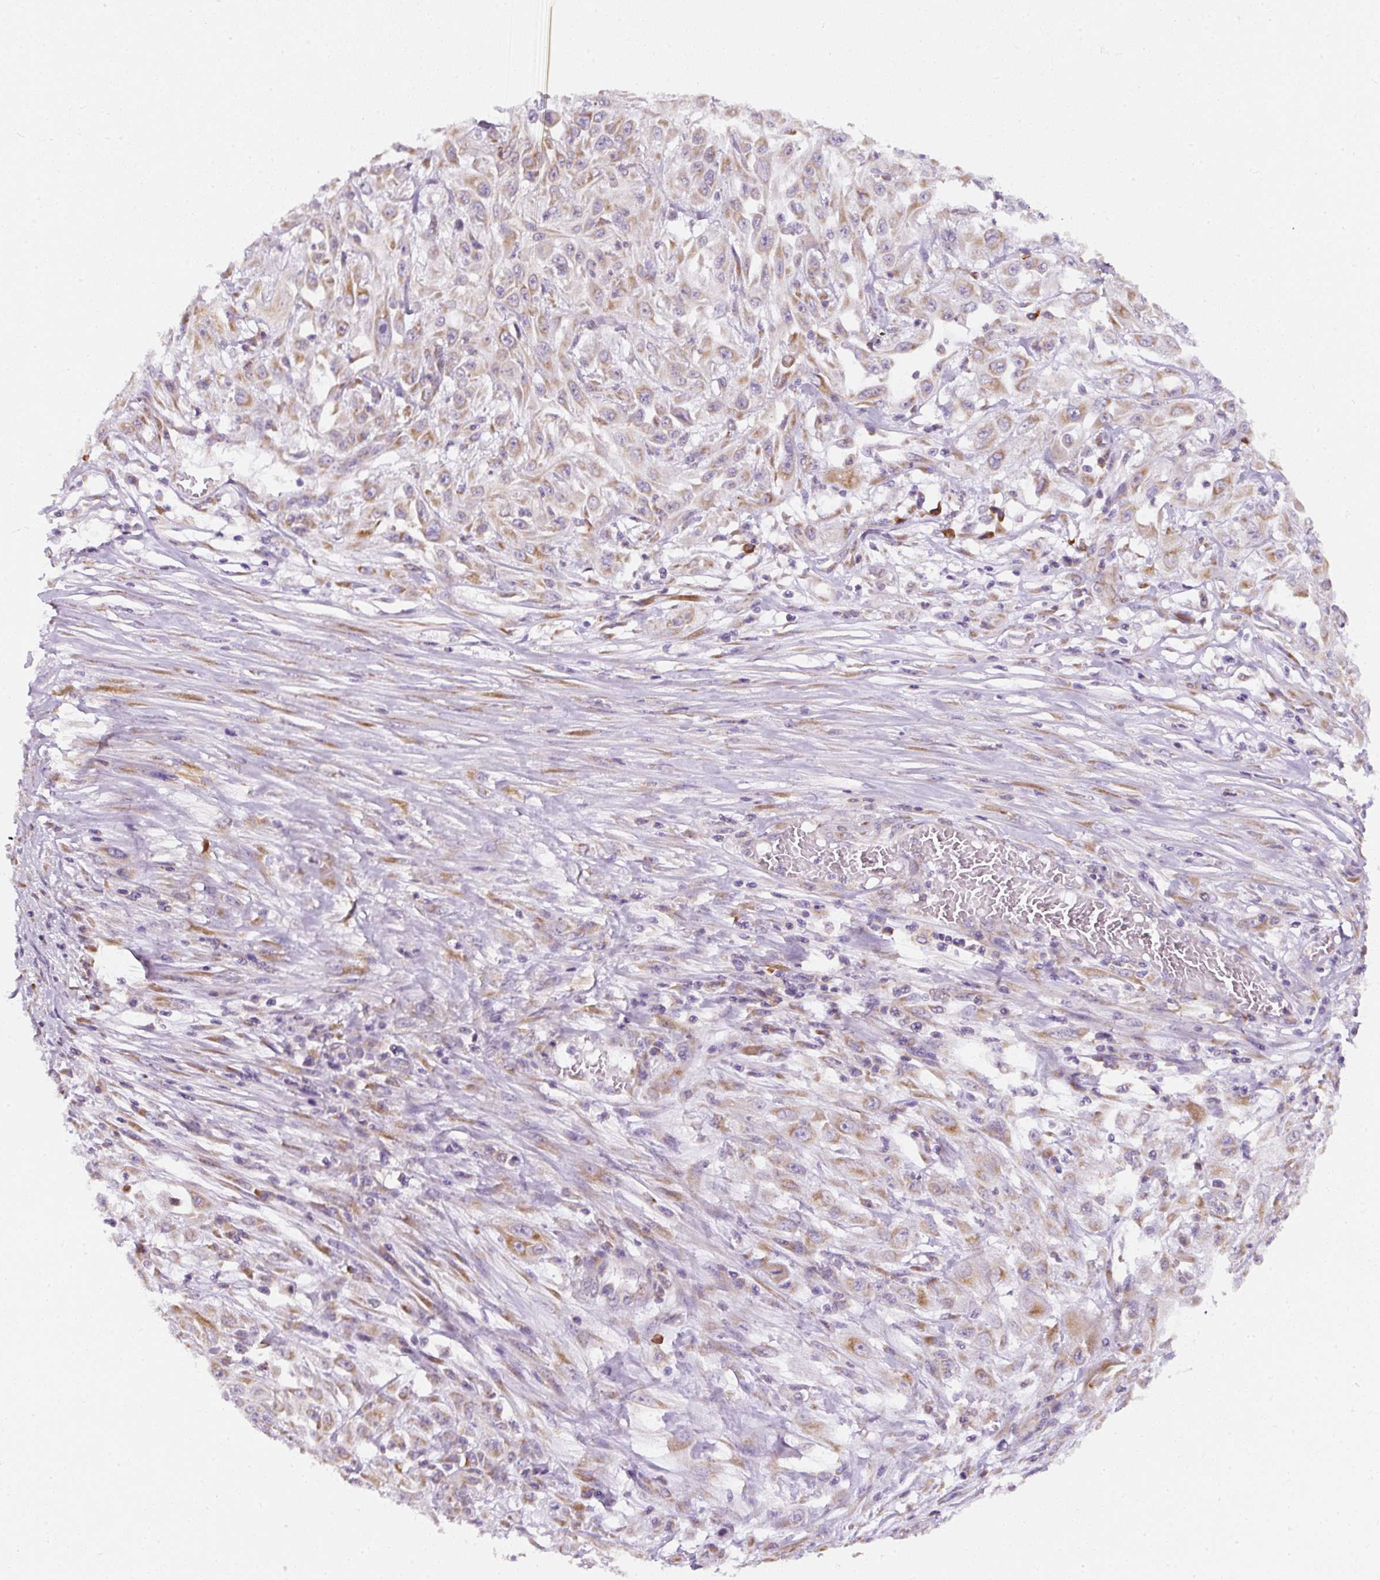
{"staining": {"intensity": "weak", "quantity": ">75%", "location": "cytoplasmic/membranous"}, "tissue": "skin cancer", "cell_type": "Tumor cells", "image_type": "cancer", "snomed": [{"axis": "morphology", "description": "Squamous cell carcinoma, NOS"}, {"axis": "morphology", "description": "Squamous cell carcinoma, metastatic, NOS"}, {"axis": "topography", "description": "Skin"}, {"axis": "topography", "description": "Lymph node"}], "caption": "Skin squamous cell carcinoma stained with DAB IHC reveals low levels of weak cytoplasmic/membranous expression in about >75% of tumor cells.", "gene": "DDOST", "patient": {"sex": "male", "age": 75}}